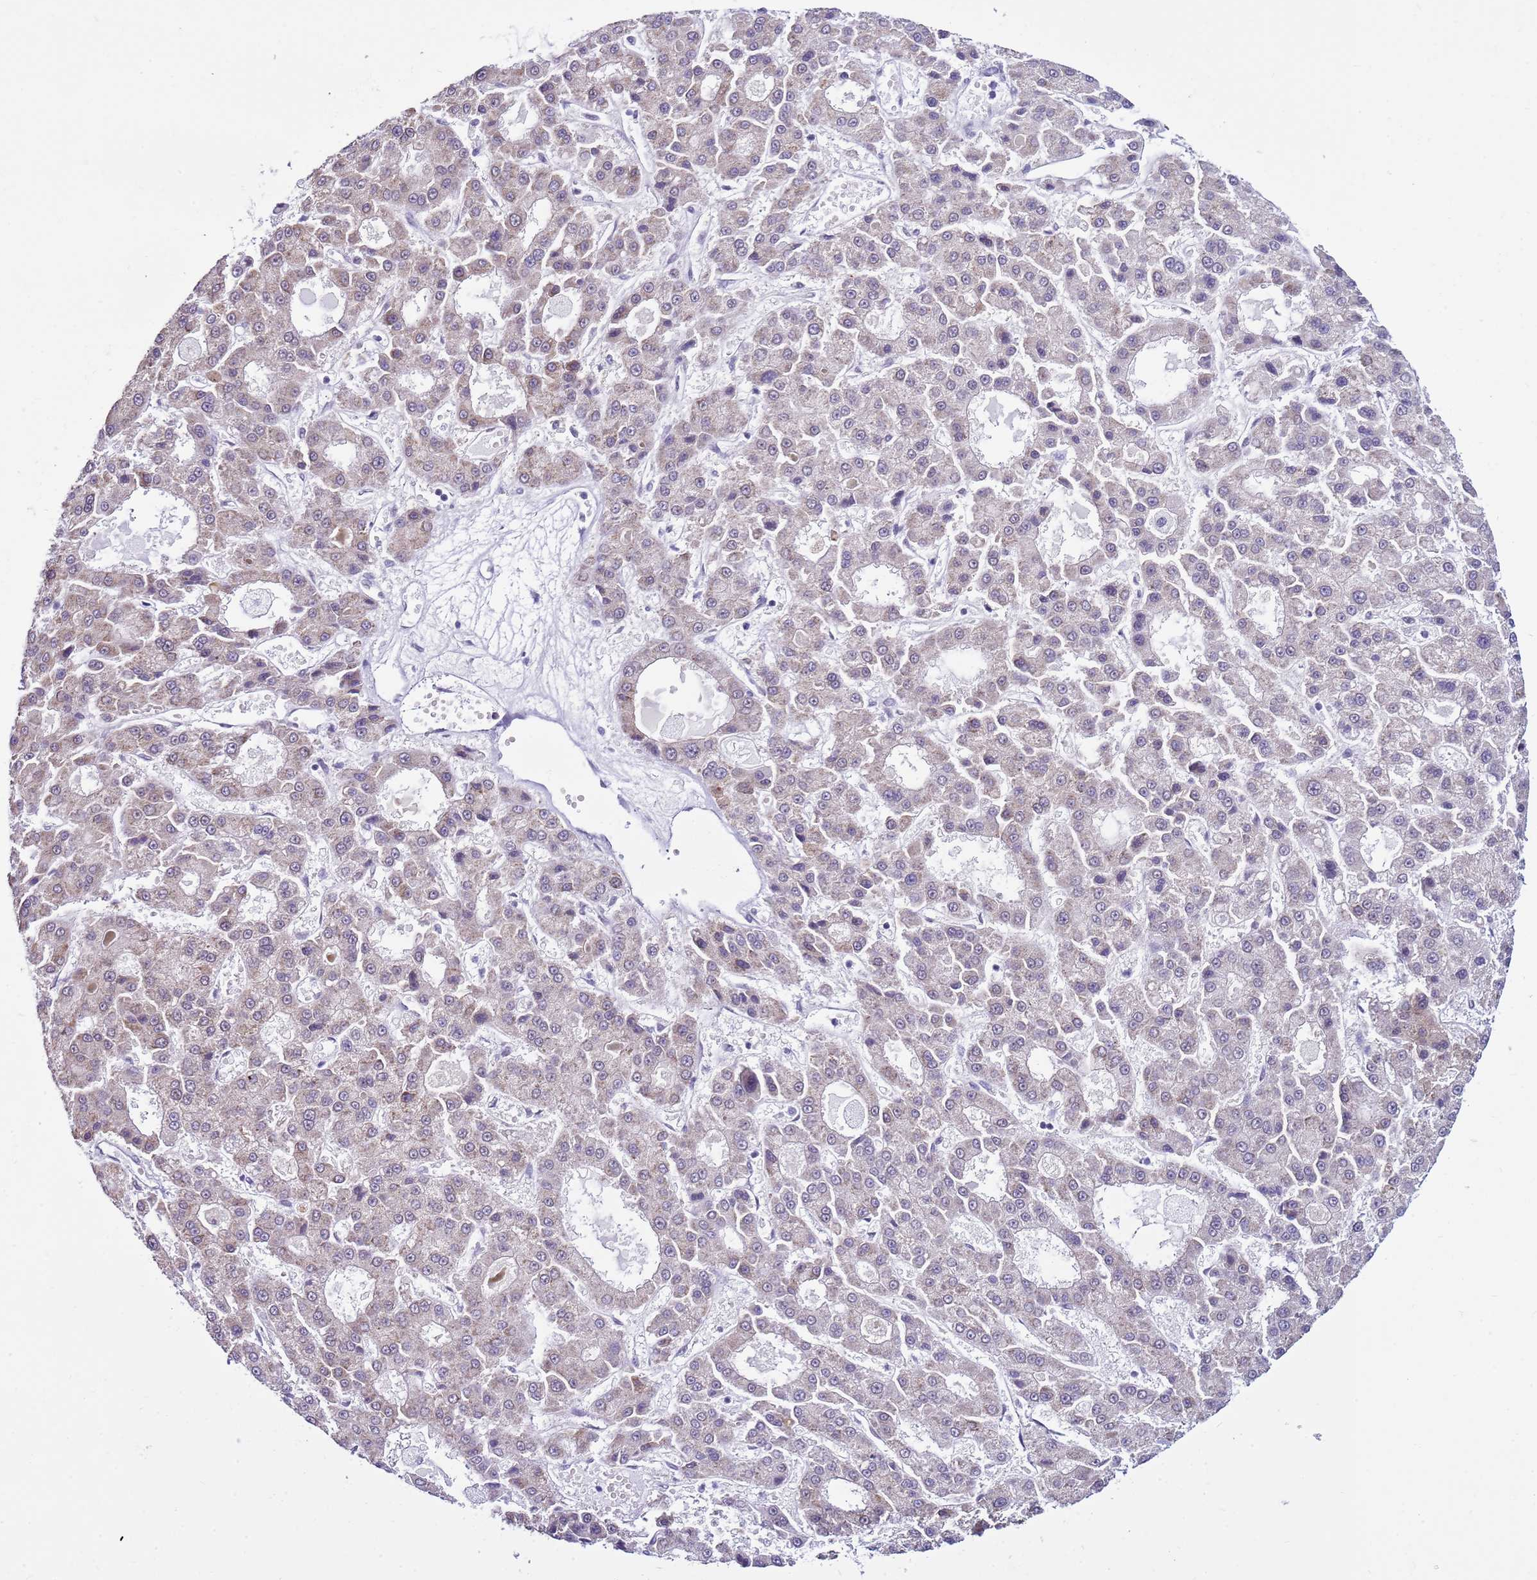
{"staining": {"intensity": "negative", "quantity": "none", "location": "none"}, "tissue": "liver cancer", "cell_type": "Tumor cells", "image_type": "cancer", "snomed": [{"axis": "morphology", "description": "Carcinoma, Hepatocellular, NOS"}, {"axis": "topography", "description": "Liver"}], "caption": "A high-resolution image shows IHC staining of hepatocellular carcinoma (liver), which displays no significant staining in tumor cells. (DAB immunohistochemistry (IHC), high magnification).", "gene": "DHX15", "patient": {"sex": "male", "age": 70}}